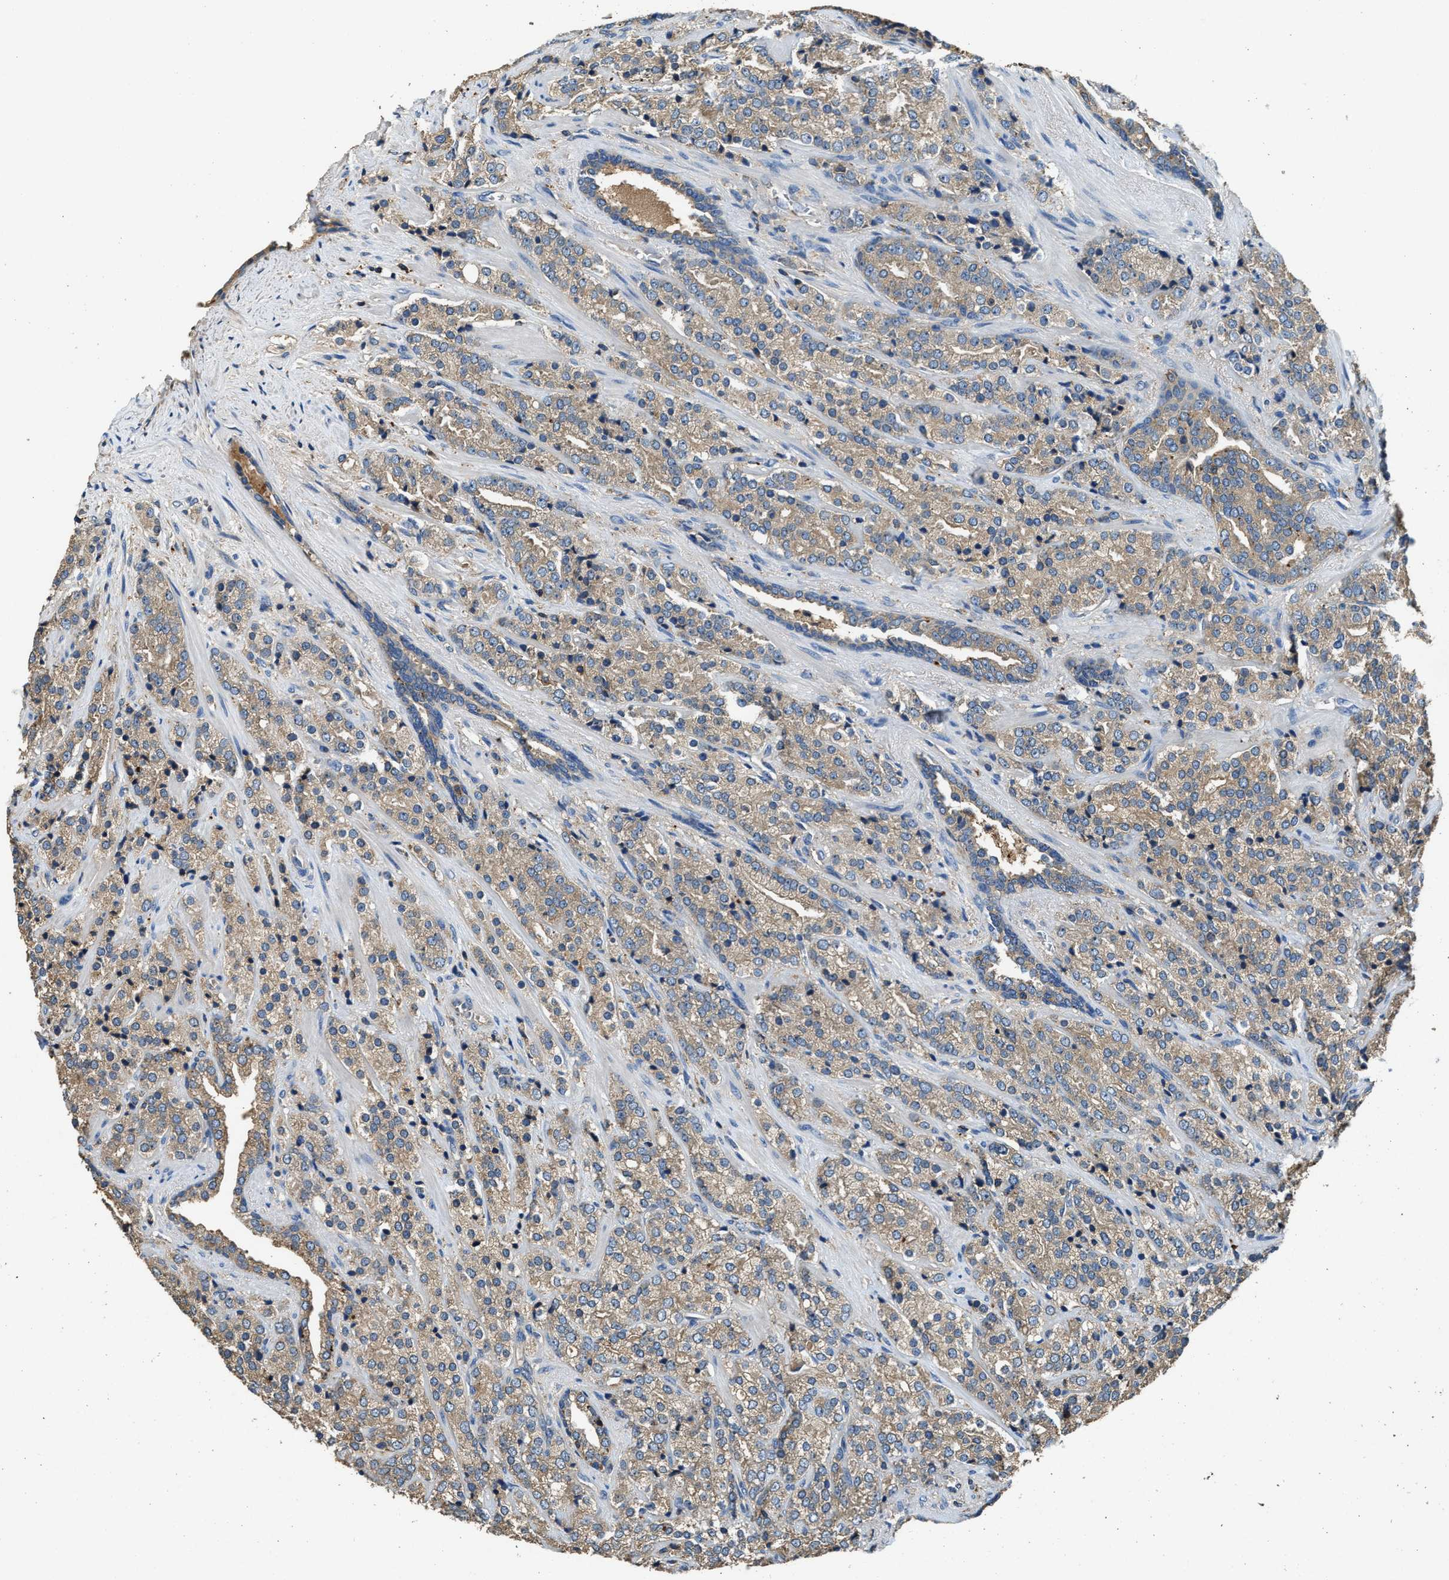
{"staining": {"intensity": "weak", "quantity": ">75%", "location": "cytoplasmic/membranous"}, "tissue": "prostate cancer", "cell_type": "Tumor cells", "image_type": "cancer", "snomed": [{"axis": "morphology", "description": "Adenocarcinoma, High grade"}, {"axis": "topography", "description": "Prostate"}], "caption": "A brown stain highlights weak cytoplasmic/membranous staining of a protein in prostate cancer tumor cells.", "gene": "BLOC1S1", "patient": {"sex": "male", "age": 71}}